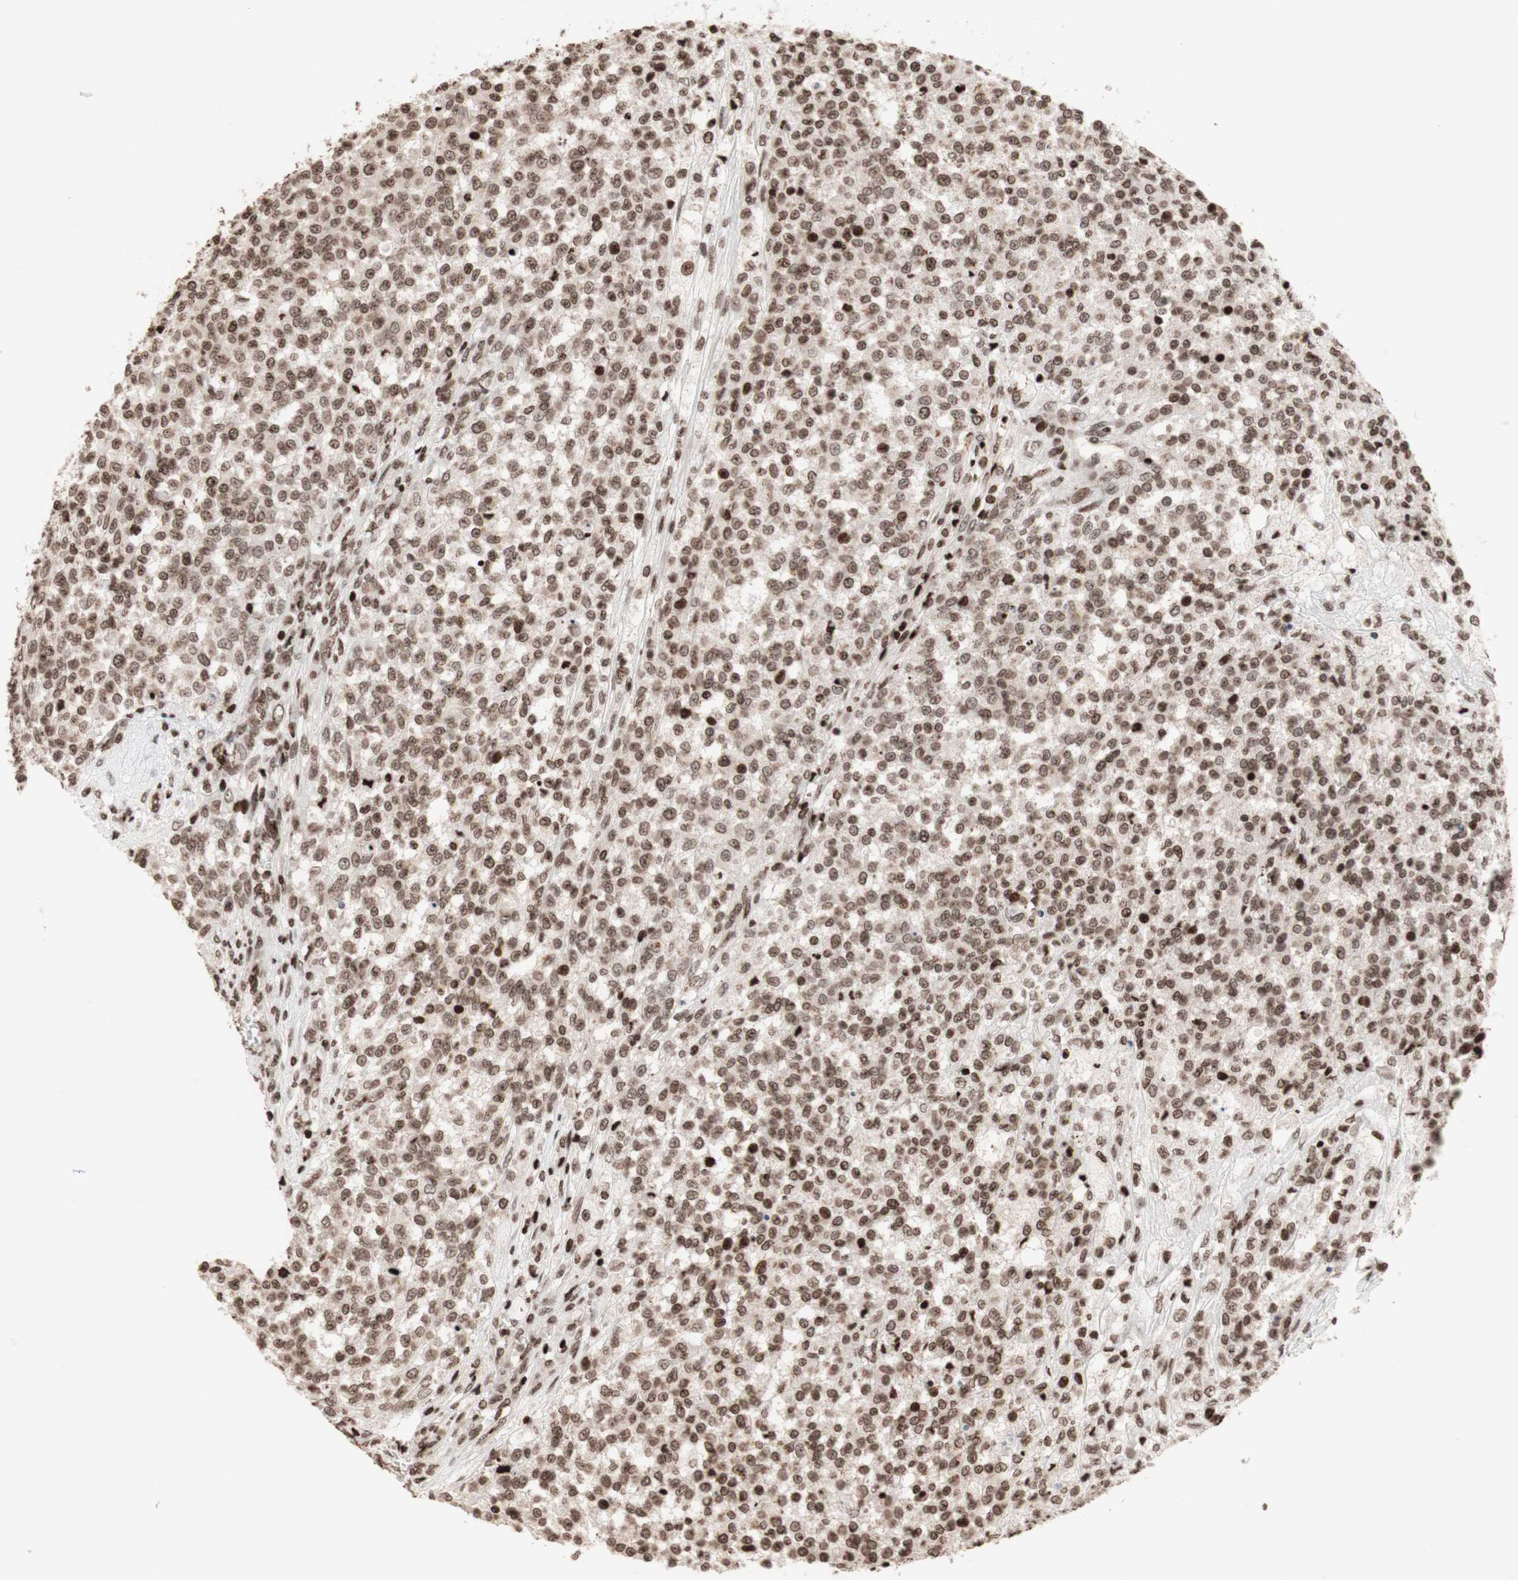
{"staining": {"intensity": "moderate", "quantity": ">75%", "location": "nuclear"}, "tissue": "testis cancer", "cell_type": "Tumor cells", "image_type": "cancer", "snomed": [{"axis": "morphology", "description": "Seminoma, NOS"}, {"axis": "topography", "description": "Testis"}], "caption": "Immunohistochemical staining of testis cancer (seminoma) displays medium levels of moderate nuclear protein positivity in approximately >75% of tumor cells.", "gene": "NCAPD2", "patient": {"sex": "male", "age": 59}}